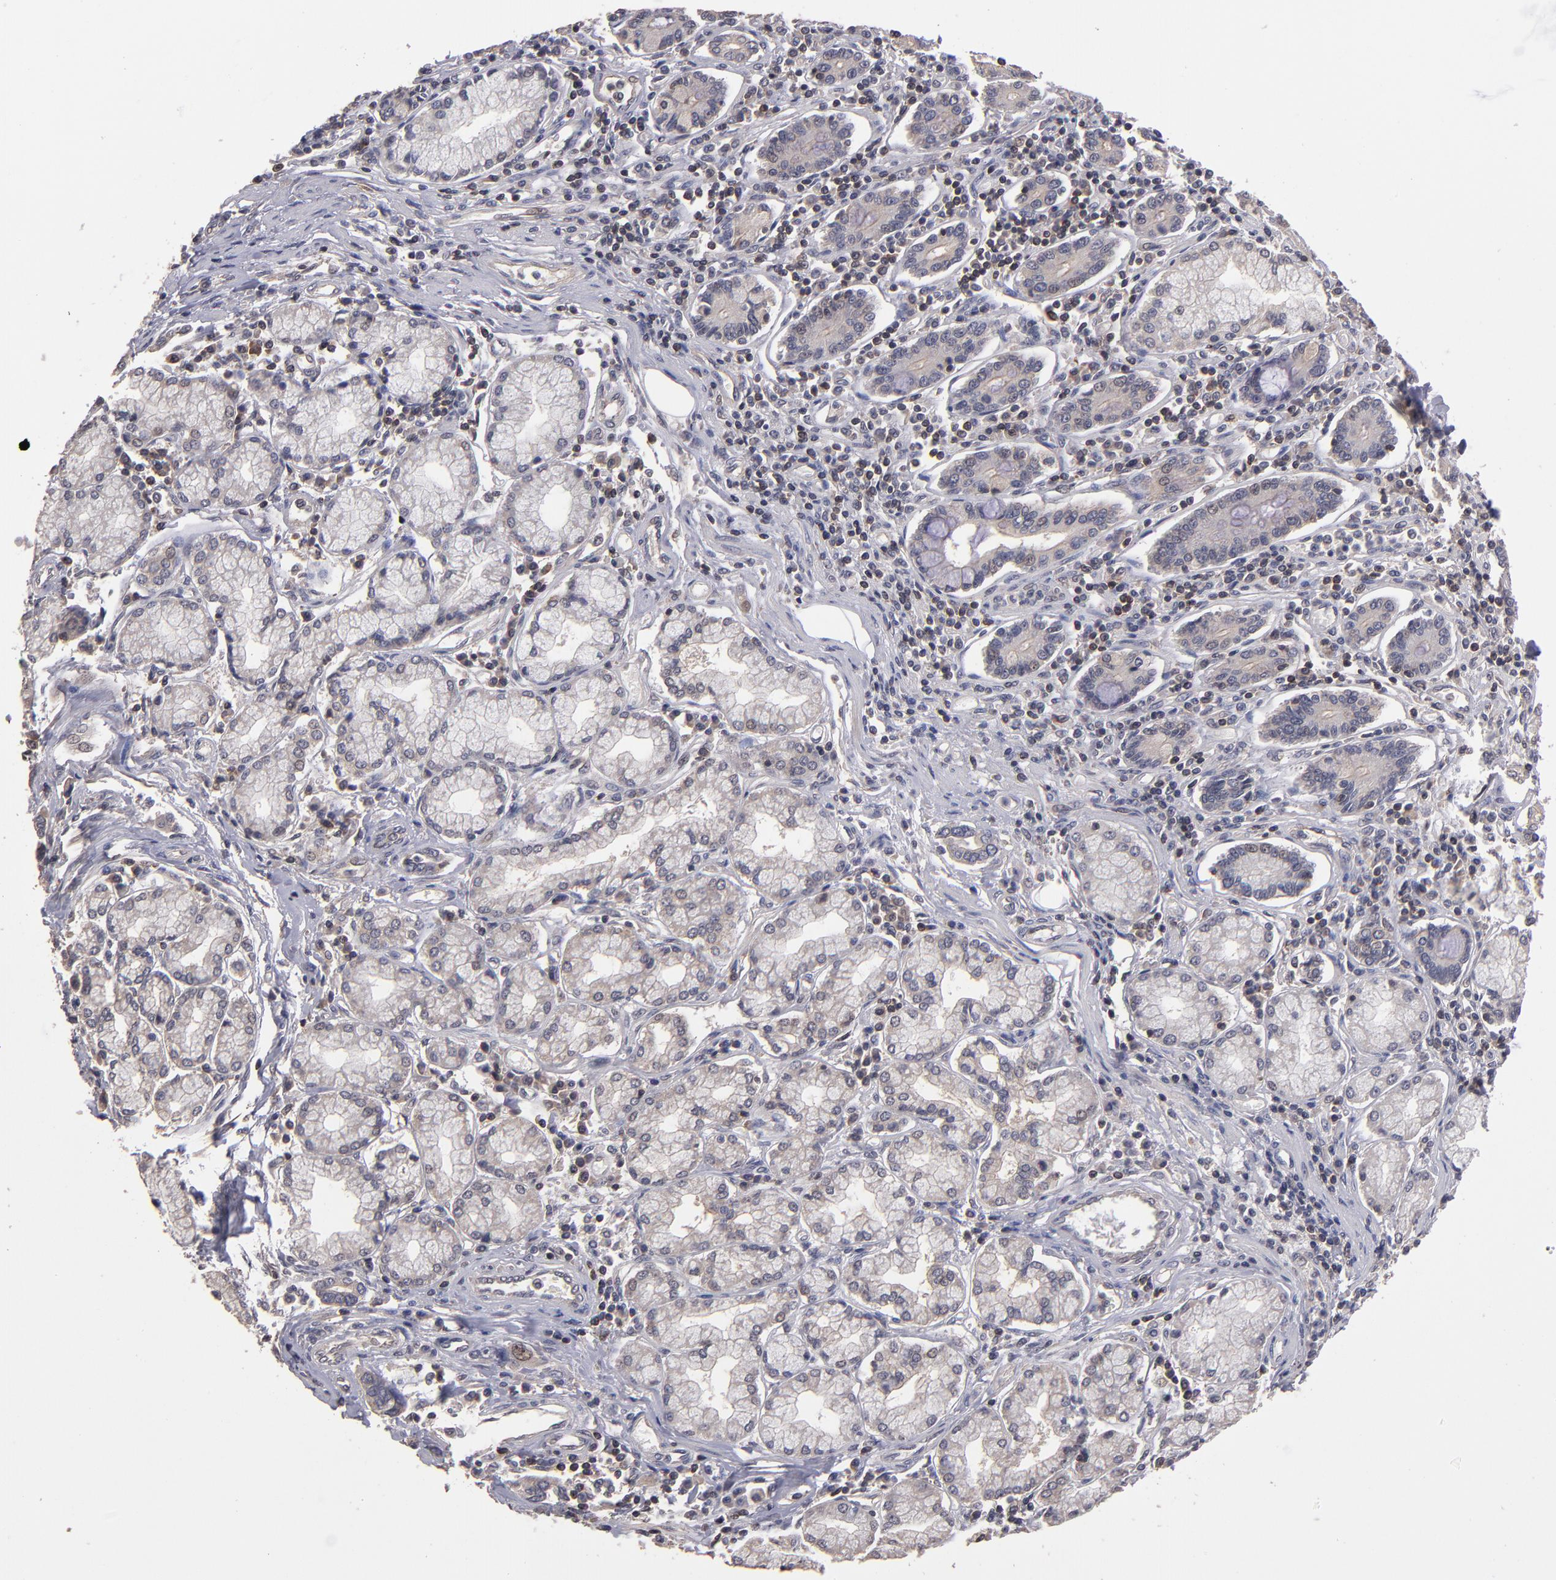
{"staining": {"intensity": "weak", "quantity": "<25%", "location": "cytoplasmic/membranous"}, "tissue": "pancreatic cancer", "cell_type": "Tumor cells", "image_type": "cancer", "snomed": [{"axis": "morphology", "description": "Adenocarcinoma, NOS"}, {"axis": "topography", "description": "Pancreas"}], "caption": "Protein analysis of pancreatic cancer reveals no significant positivity in tumor cells. (Brightfield microscopy of DAB (3,3'-diaminobenzidine) immunohistochemistry (IHC) at high magnification).", "gene": "NF2", "patient": {"sex": "female", "age": 57}}